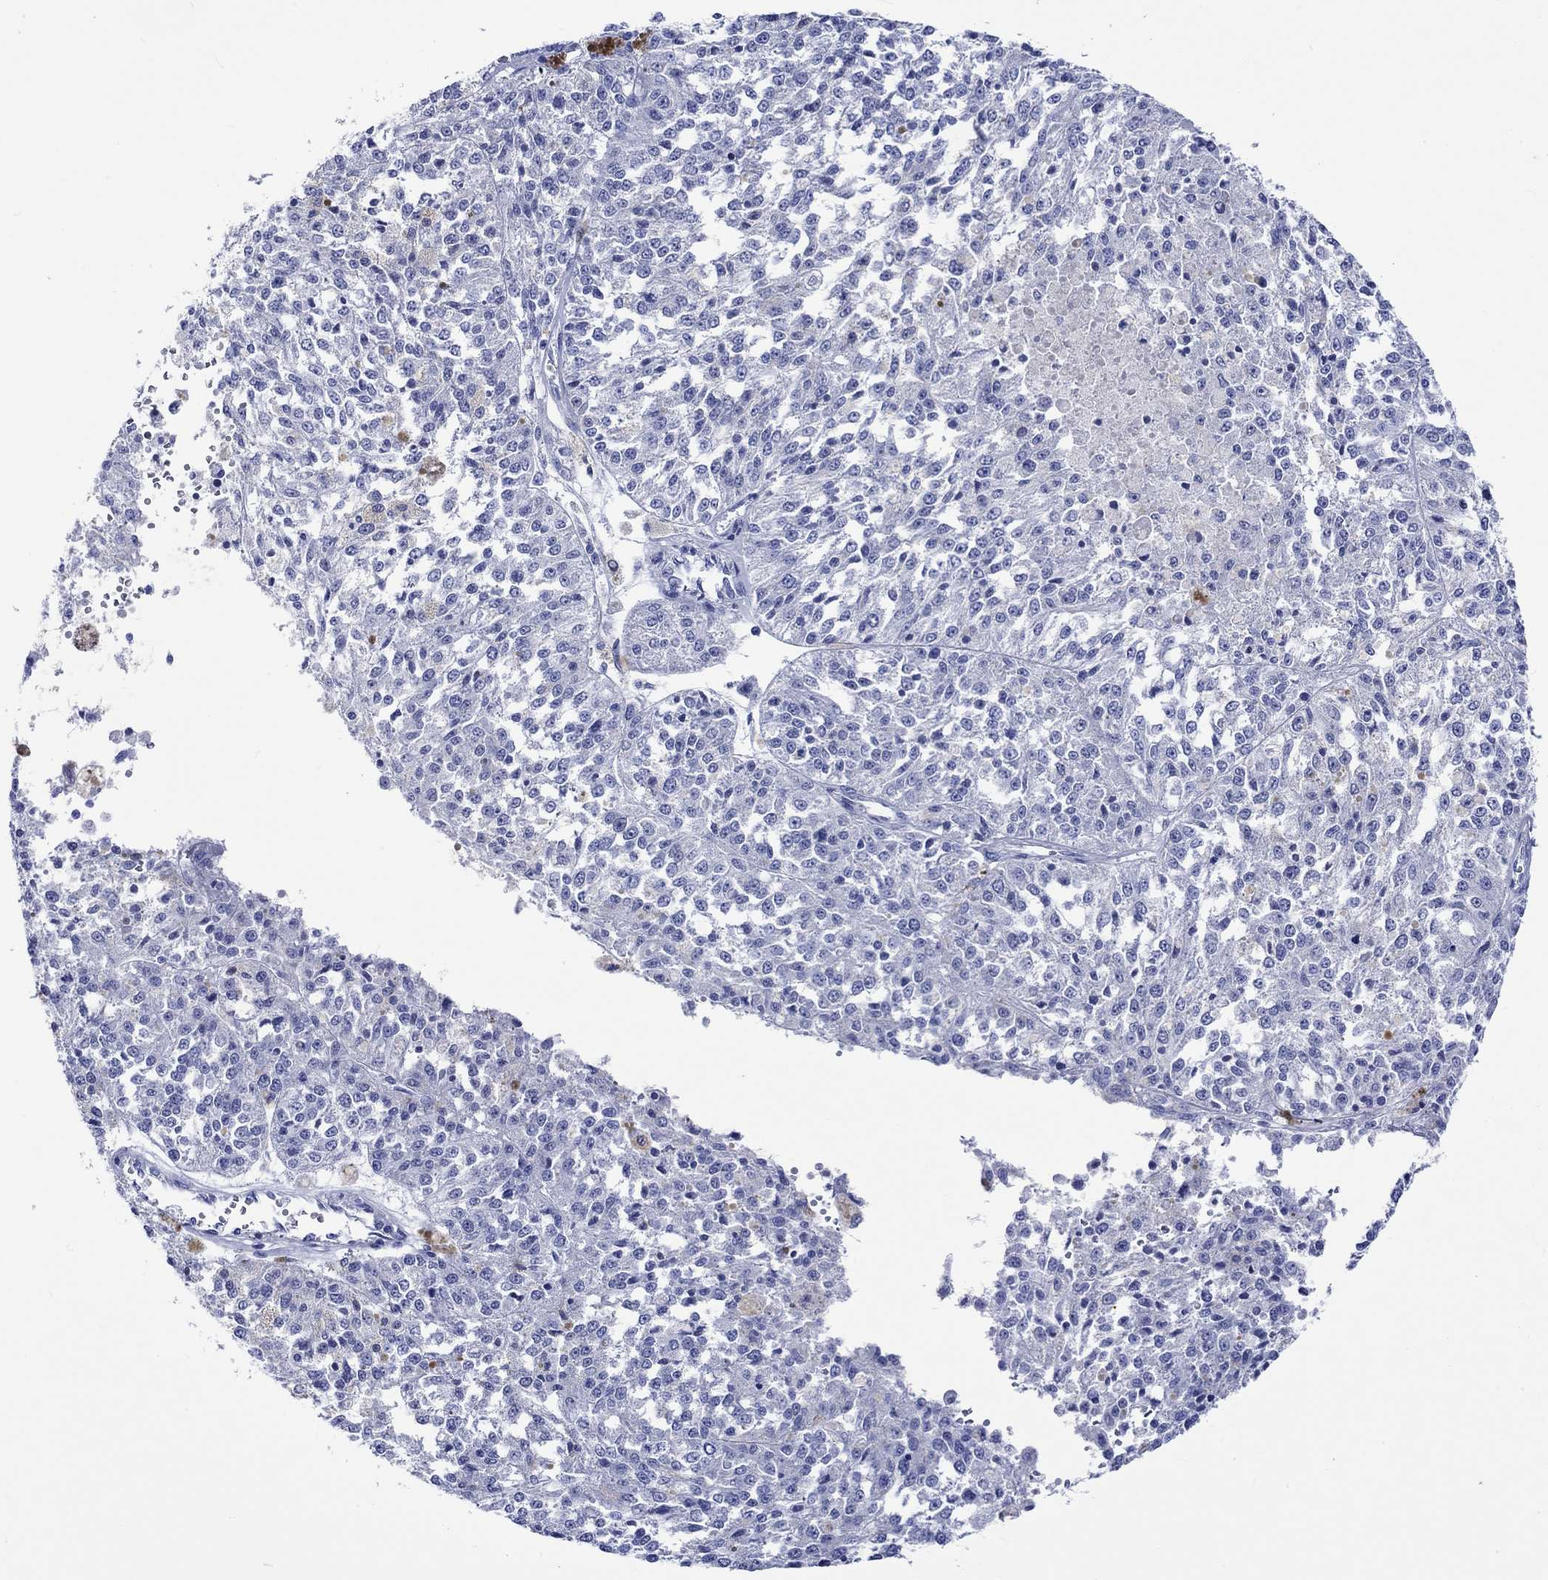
{"staining": {"intensity": "negative", "quantity": "none", "location": "none"}, "tissue": "melanoma", "cell_type": "Tumor cells", "image_type": "cancer", "snomed": [{"axis": "morphology", "description": "Malignant melanoma, Metastatic site"}, {"axis": "topography", "description": "Lymph node"}], "caption": "The histopathology image shows no significant staining in tumor cells of melanoma.", "gene": "HARBI1", "patient": {"sex": "female", "age": 64}}